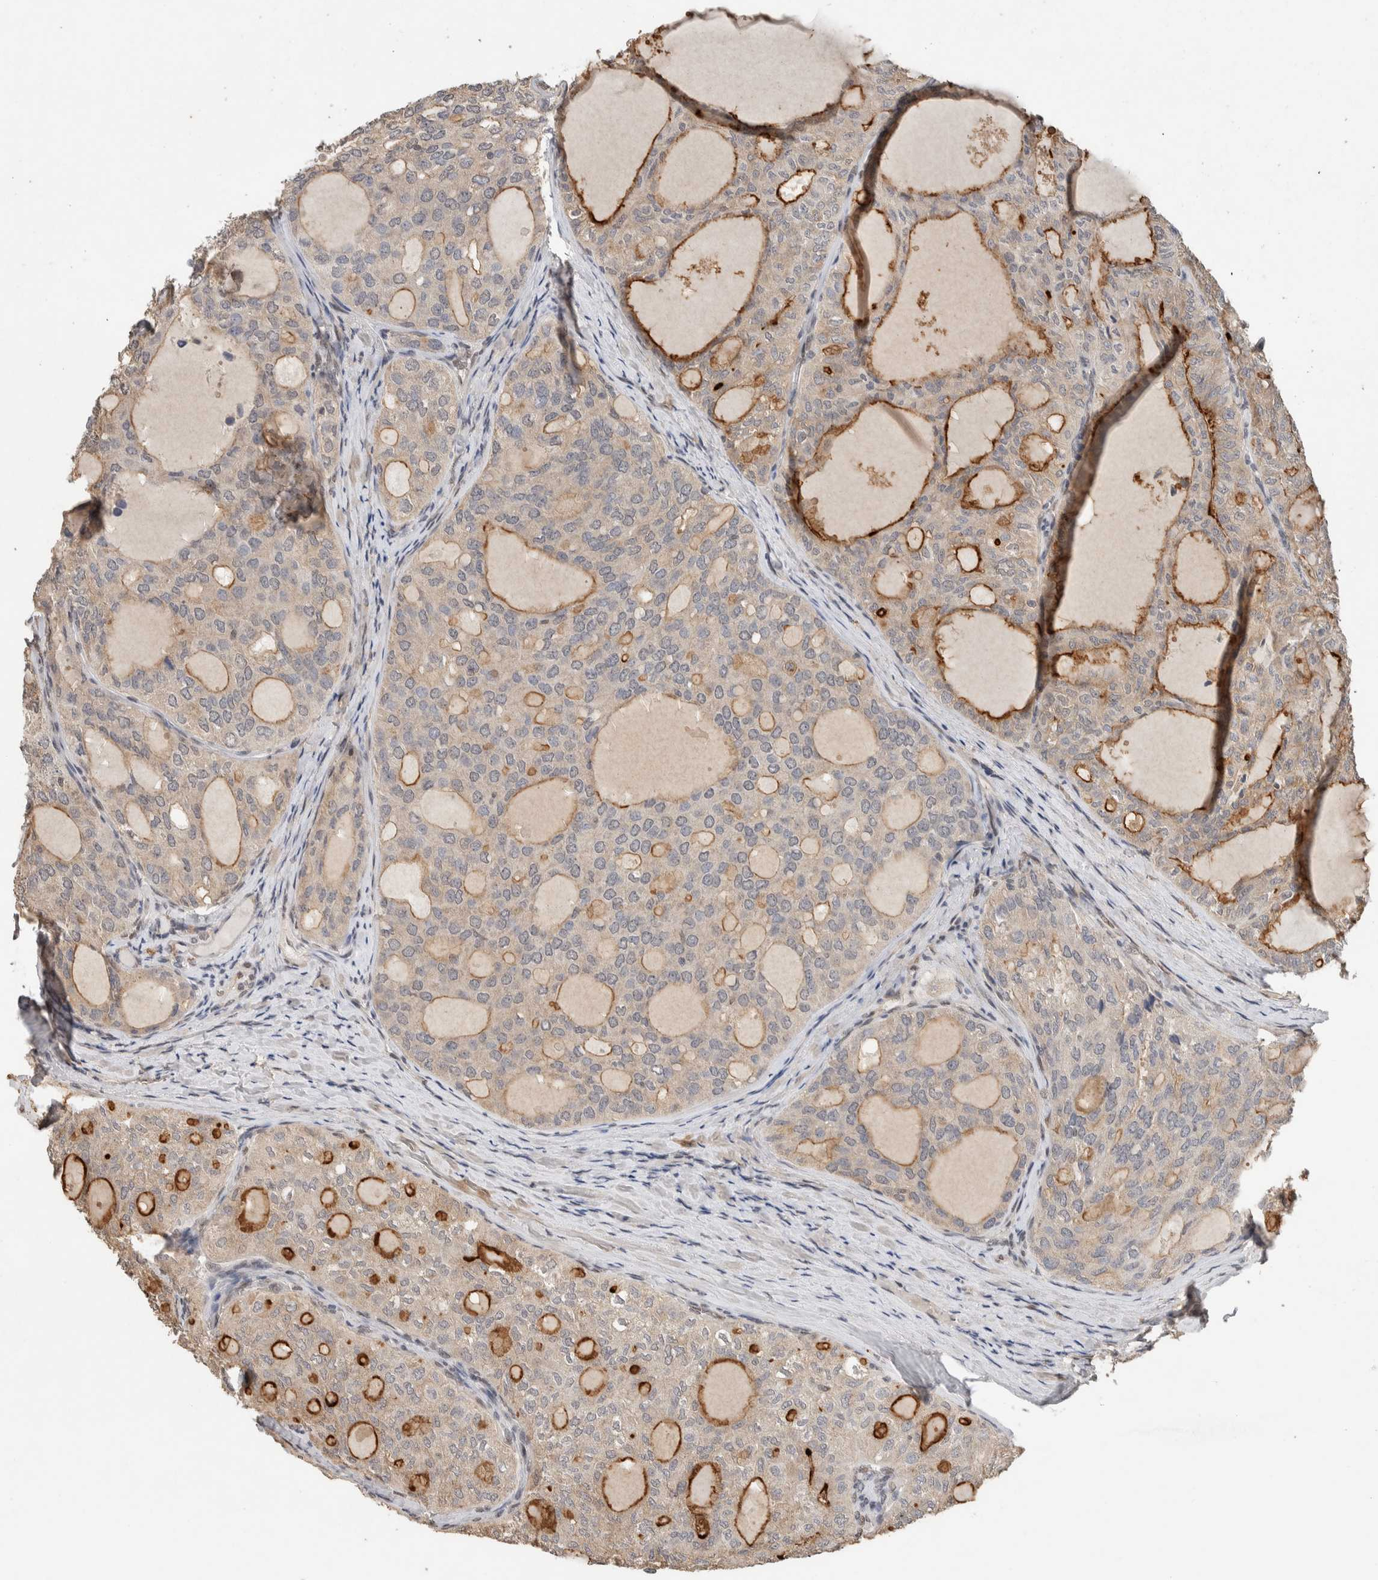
{"staining": {"intensity": "strong", "quantity": "25%-75%", "location": "cytoplasmic/membranous"}, "tissue": "thyroid cancer", "cell_type": "Tumor cells", "image_type": "cancer", "snomed": [{"axis": "morphology", "description": "Follicular adenoma carcinoma, NOS"}, {"axis": "topography", "description": "Thyroid gland"}], "caption": "Follicular adenoma carcinoma (thyroid) tissue demonstrates strong cytoplasmic/membranous expression in about 25%-75% of tumor cells The staining is performed using DAB (3,3'-diaminobenzidine) brown chromogen to label protein expression. The nuclei are counter-stained blue using hematoxylin.", "gene": "CYSRT1", "patient": {"sex": "male", "age": 75}}